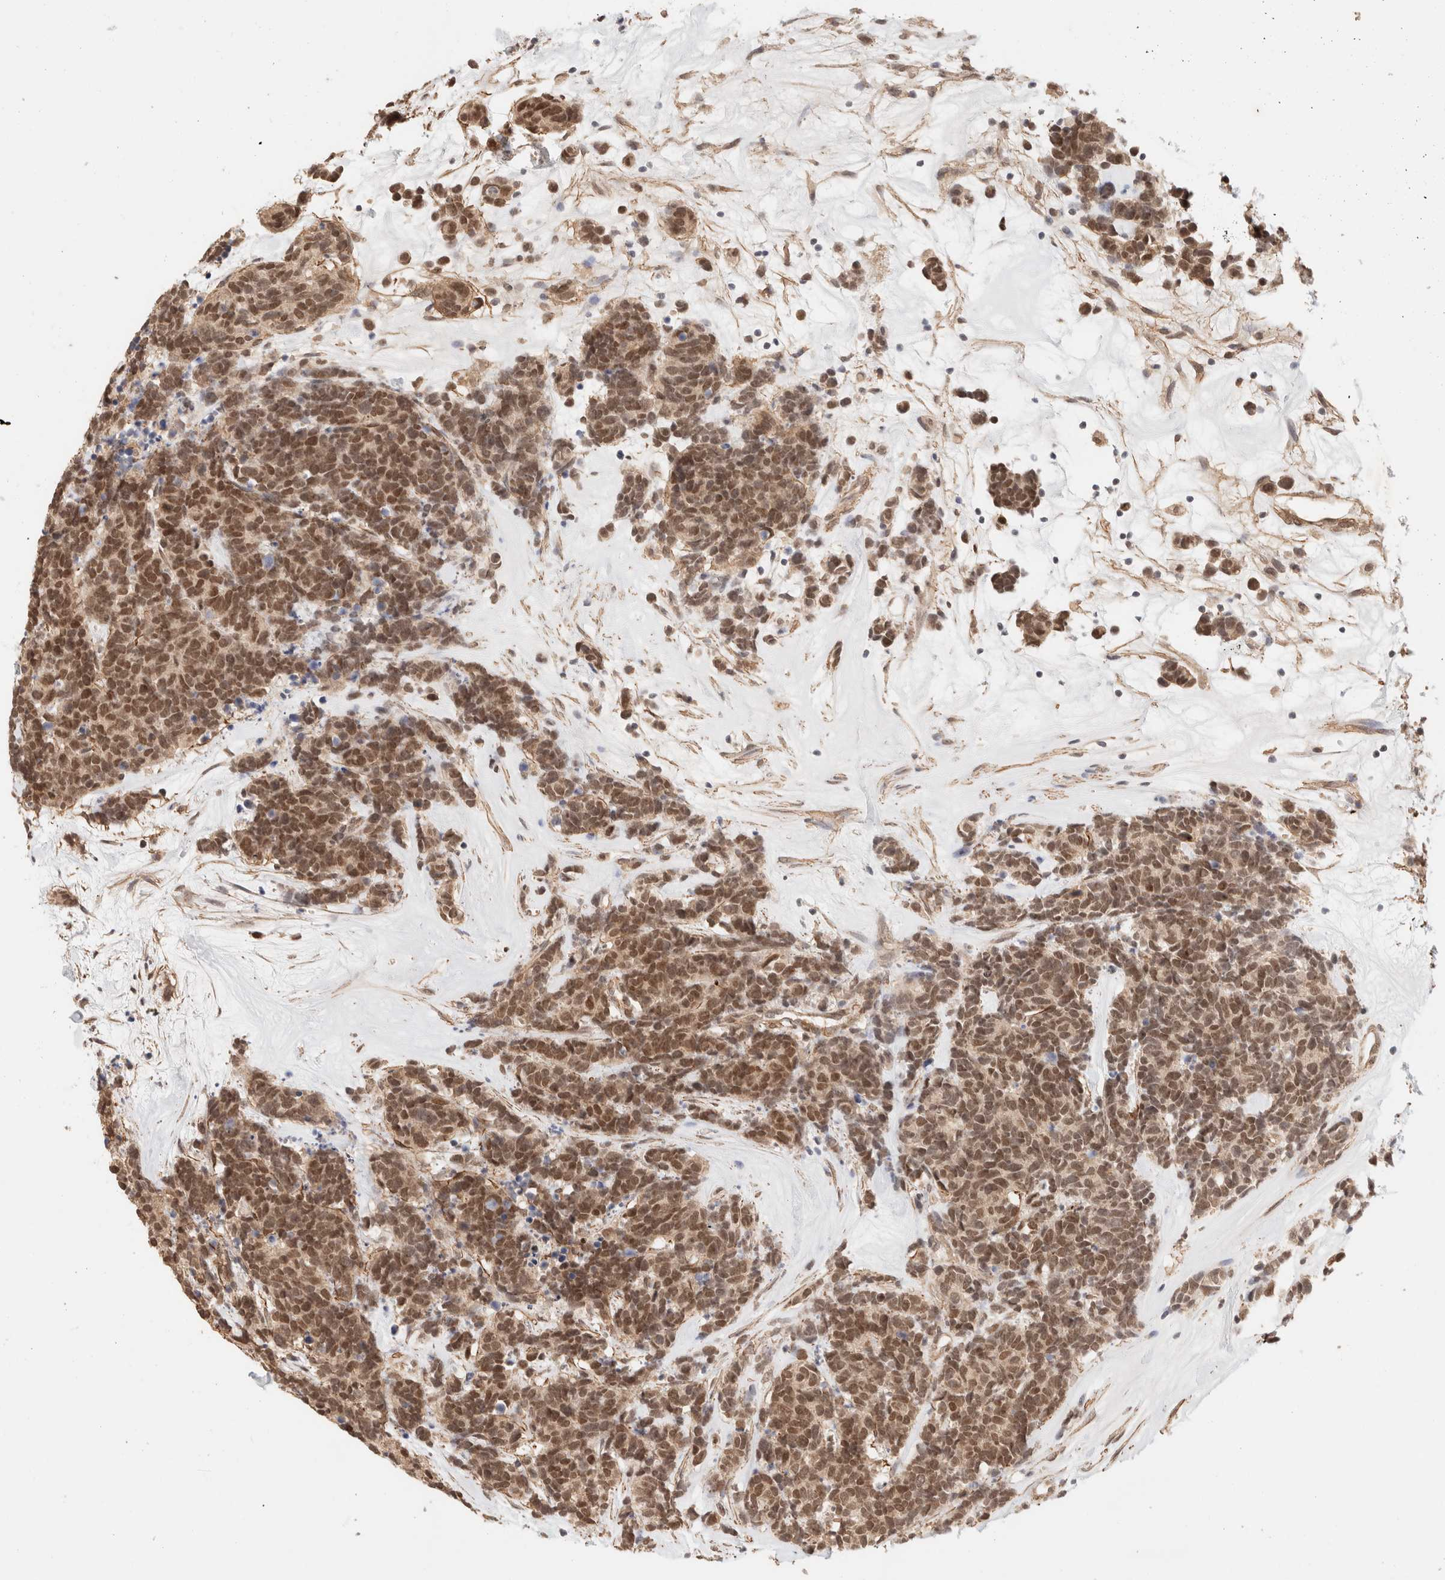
{"staining": {"intensity": "moderate", "quantity": ">75%", "location": "cytoplasmic/membranous,nuclear"}, "tissue": "carcinoid", "cell_type": "Tumor cells", "image_type": "cancer", "snomed": [{"axis": "morphology", "description": "Carcinoma, NOS"}, {"axis": "morphology", "description": "Carcinoid, malignant, NOS"}, {"axis": "topography", "description": "Urinary bladder"}], "caption": "Human carcinoid (malignant) stained for a protein (brown) displays moderate cytoplasmic/membranous and nuclear positive staining in about >75% of tumor cells.", "gene": "BRPF3", "patient": {"sex": "male", "age": 57}}